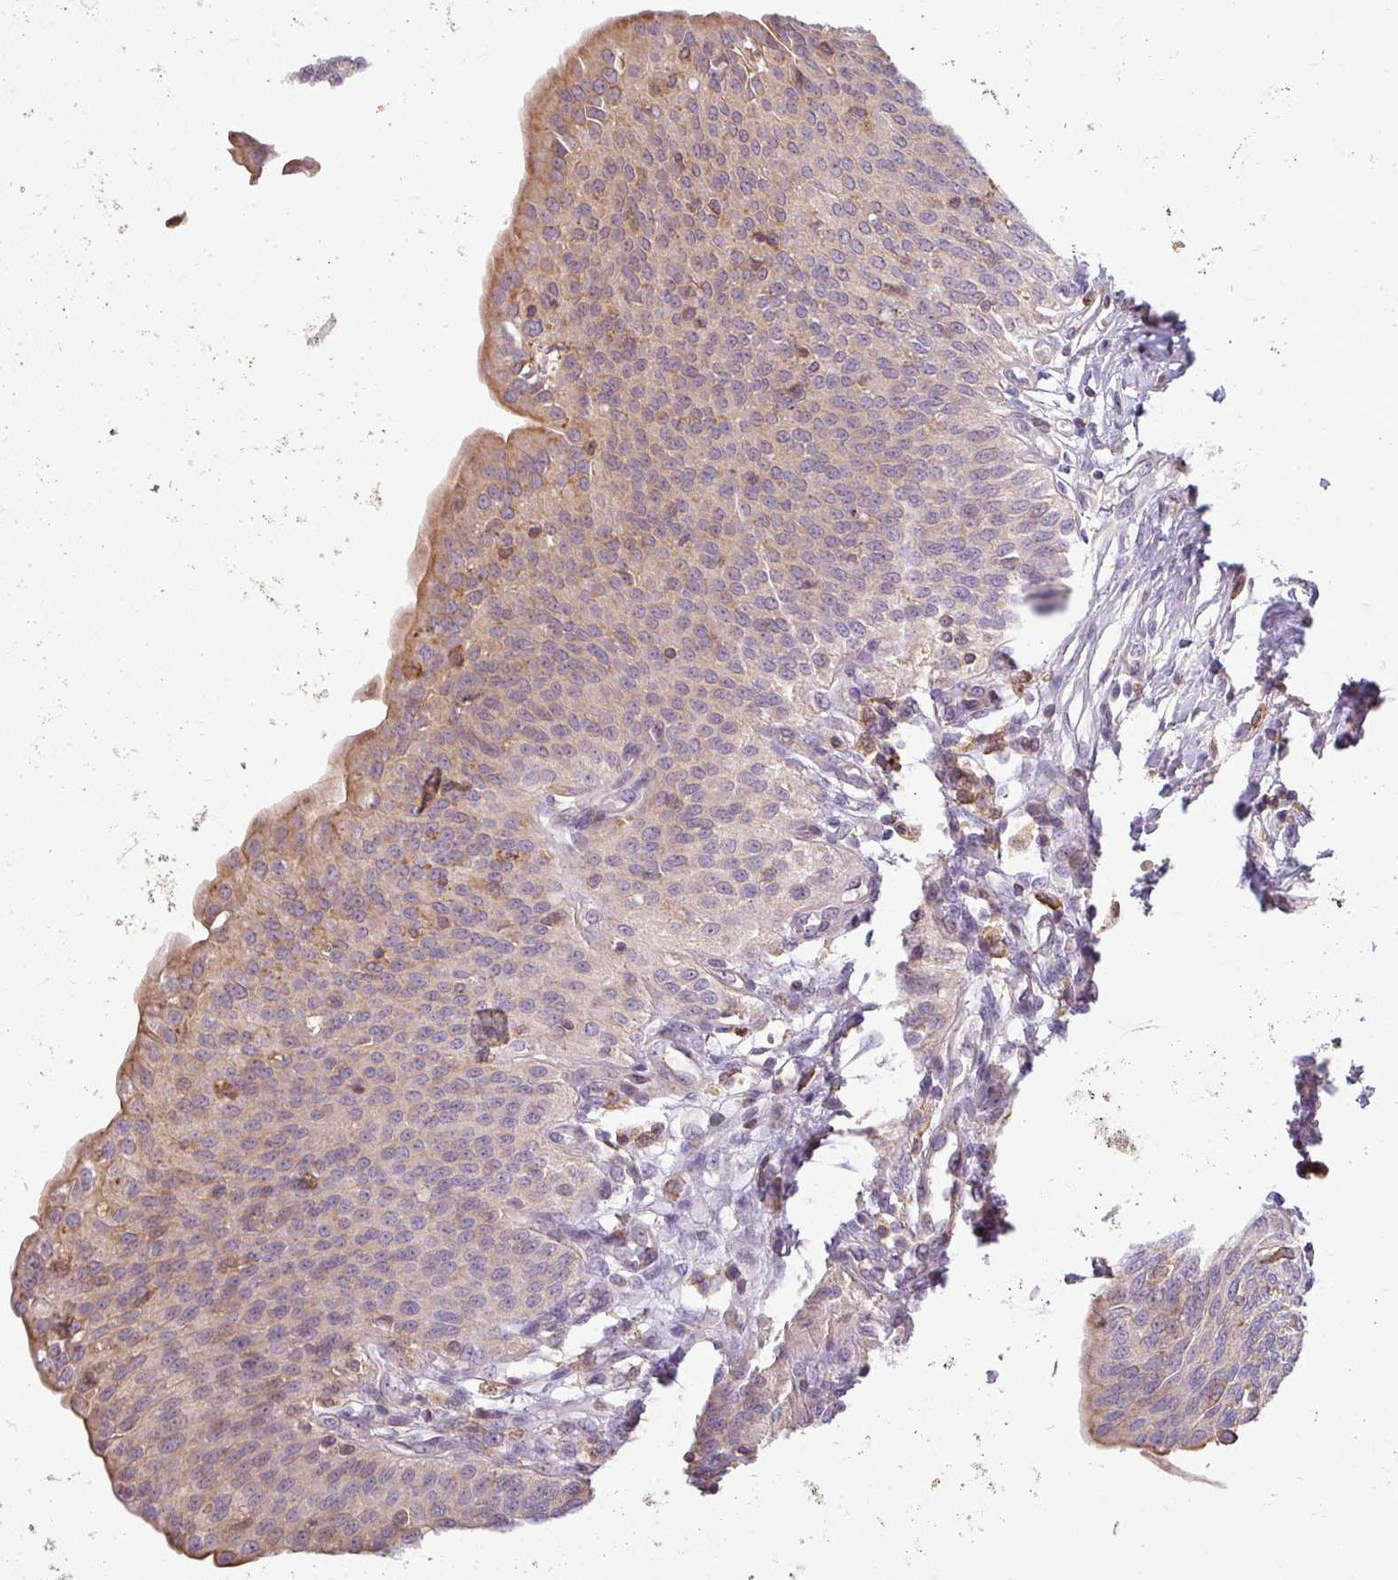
{"staining": {"intensity": "weak", "quantity": "<25%", "location": "cytoplasmic/membranous"}, "tissue": "urothelial cancer", "cell_type": "Tumor cells", "image_type": "cancer", "snomed": [{"axis": "morphology", "description": "Urothelial carcinoma, High grade"}, {"axis": "topography", "description": "Urinary bladder"}], "caption": "DAB (3,3'-diaminobenzidine) immunohistochemical staining of urothelial cancer shows no significant positivity in tumor cells.", "gene": "ZNF835", "patient": {"sex": "female", "age": 79}}